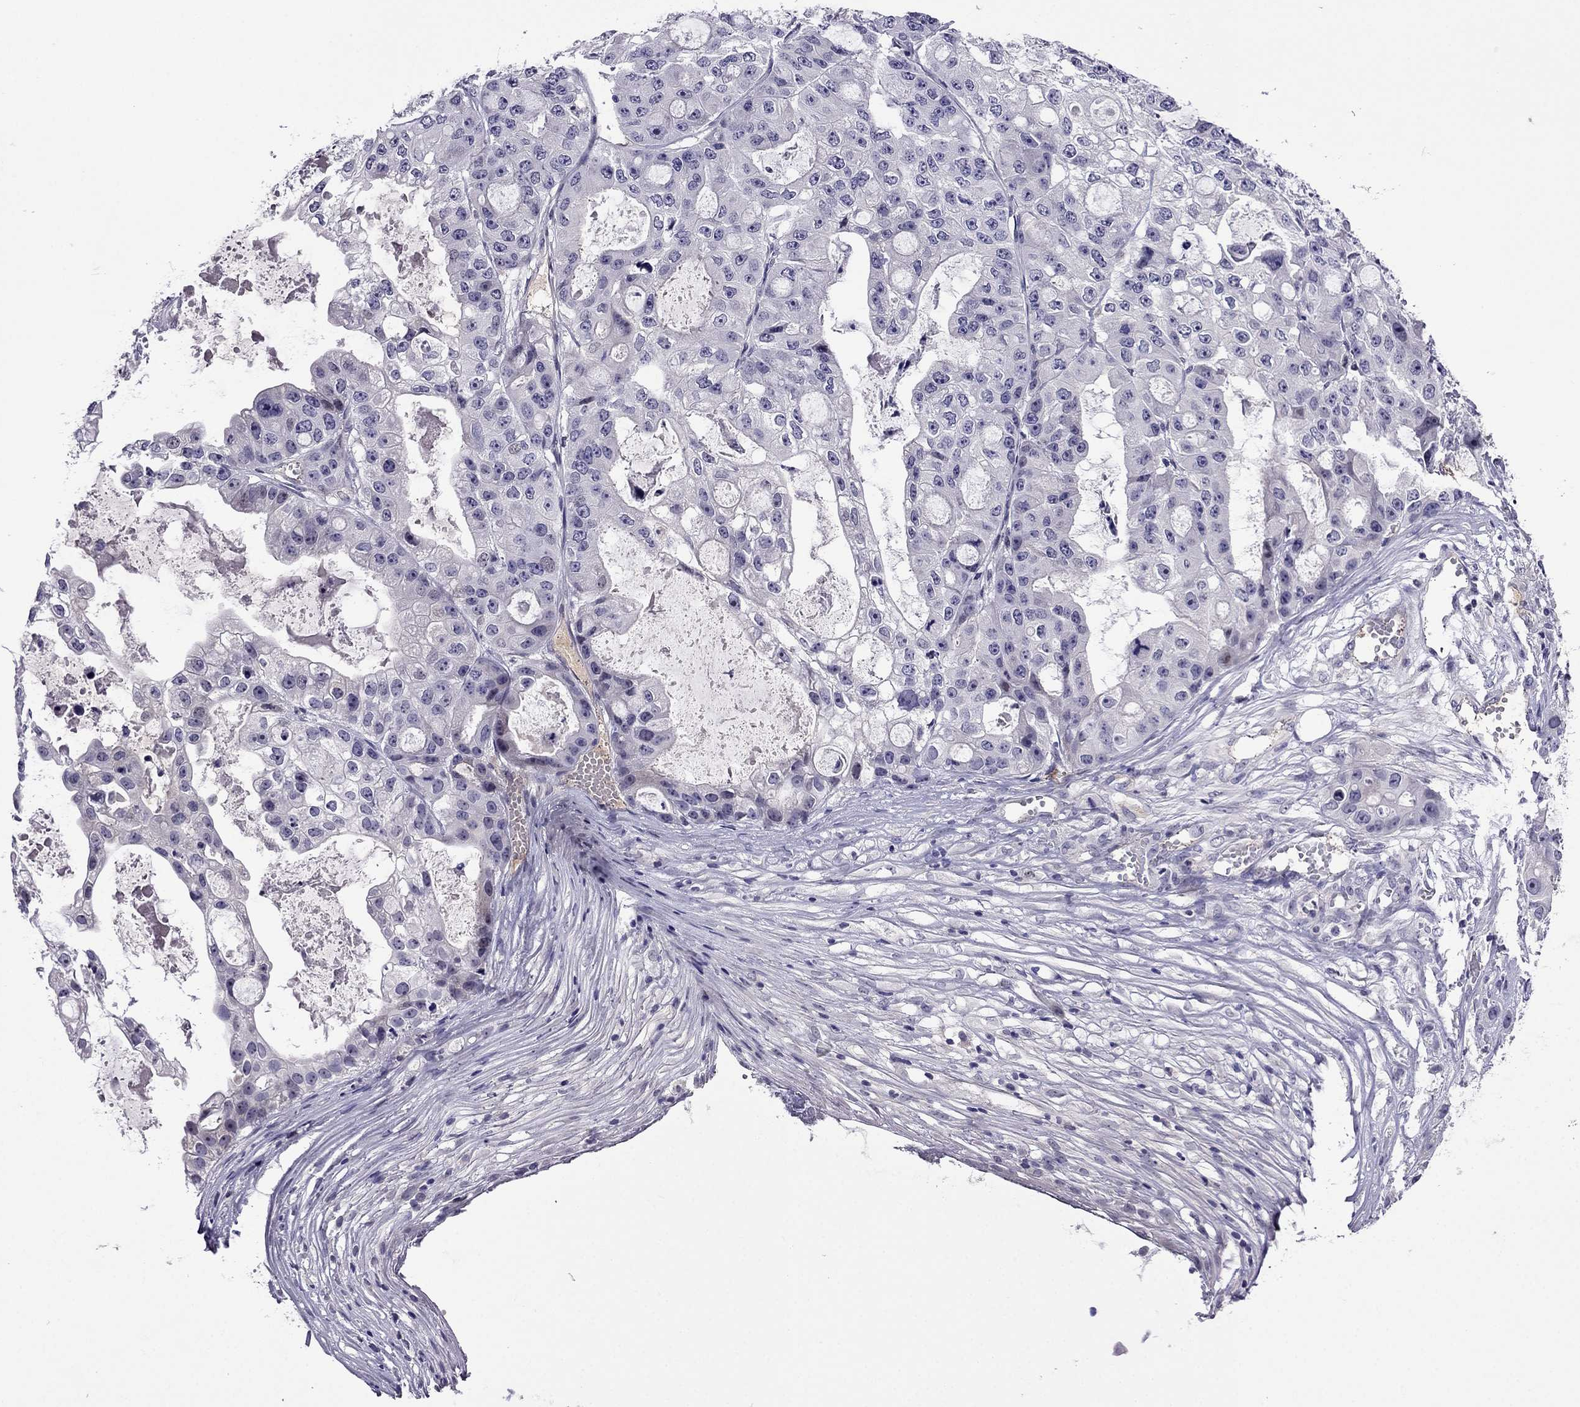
{"staining": {"intensity": "negative", "quantity": "none", "location": "none"}, "tissue": "ovarian cancer", "cell_type": "Tumor cells", "image_type": "cancer", "snomed": [{"axis": "morphology", "description": "Cystadenocarcinoma, serous, NOS"}, {"axis": "topography", "description": "Ovary"}], "caption": "Immunohistochemistry image of ovarian cancer stained for a protein (brown), which shows no positivity in tumor cells.", "gene": "SPTBN4", "patient": {"sex": "female", "age": 56}}